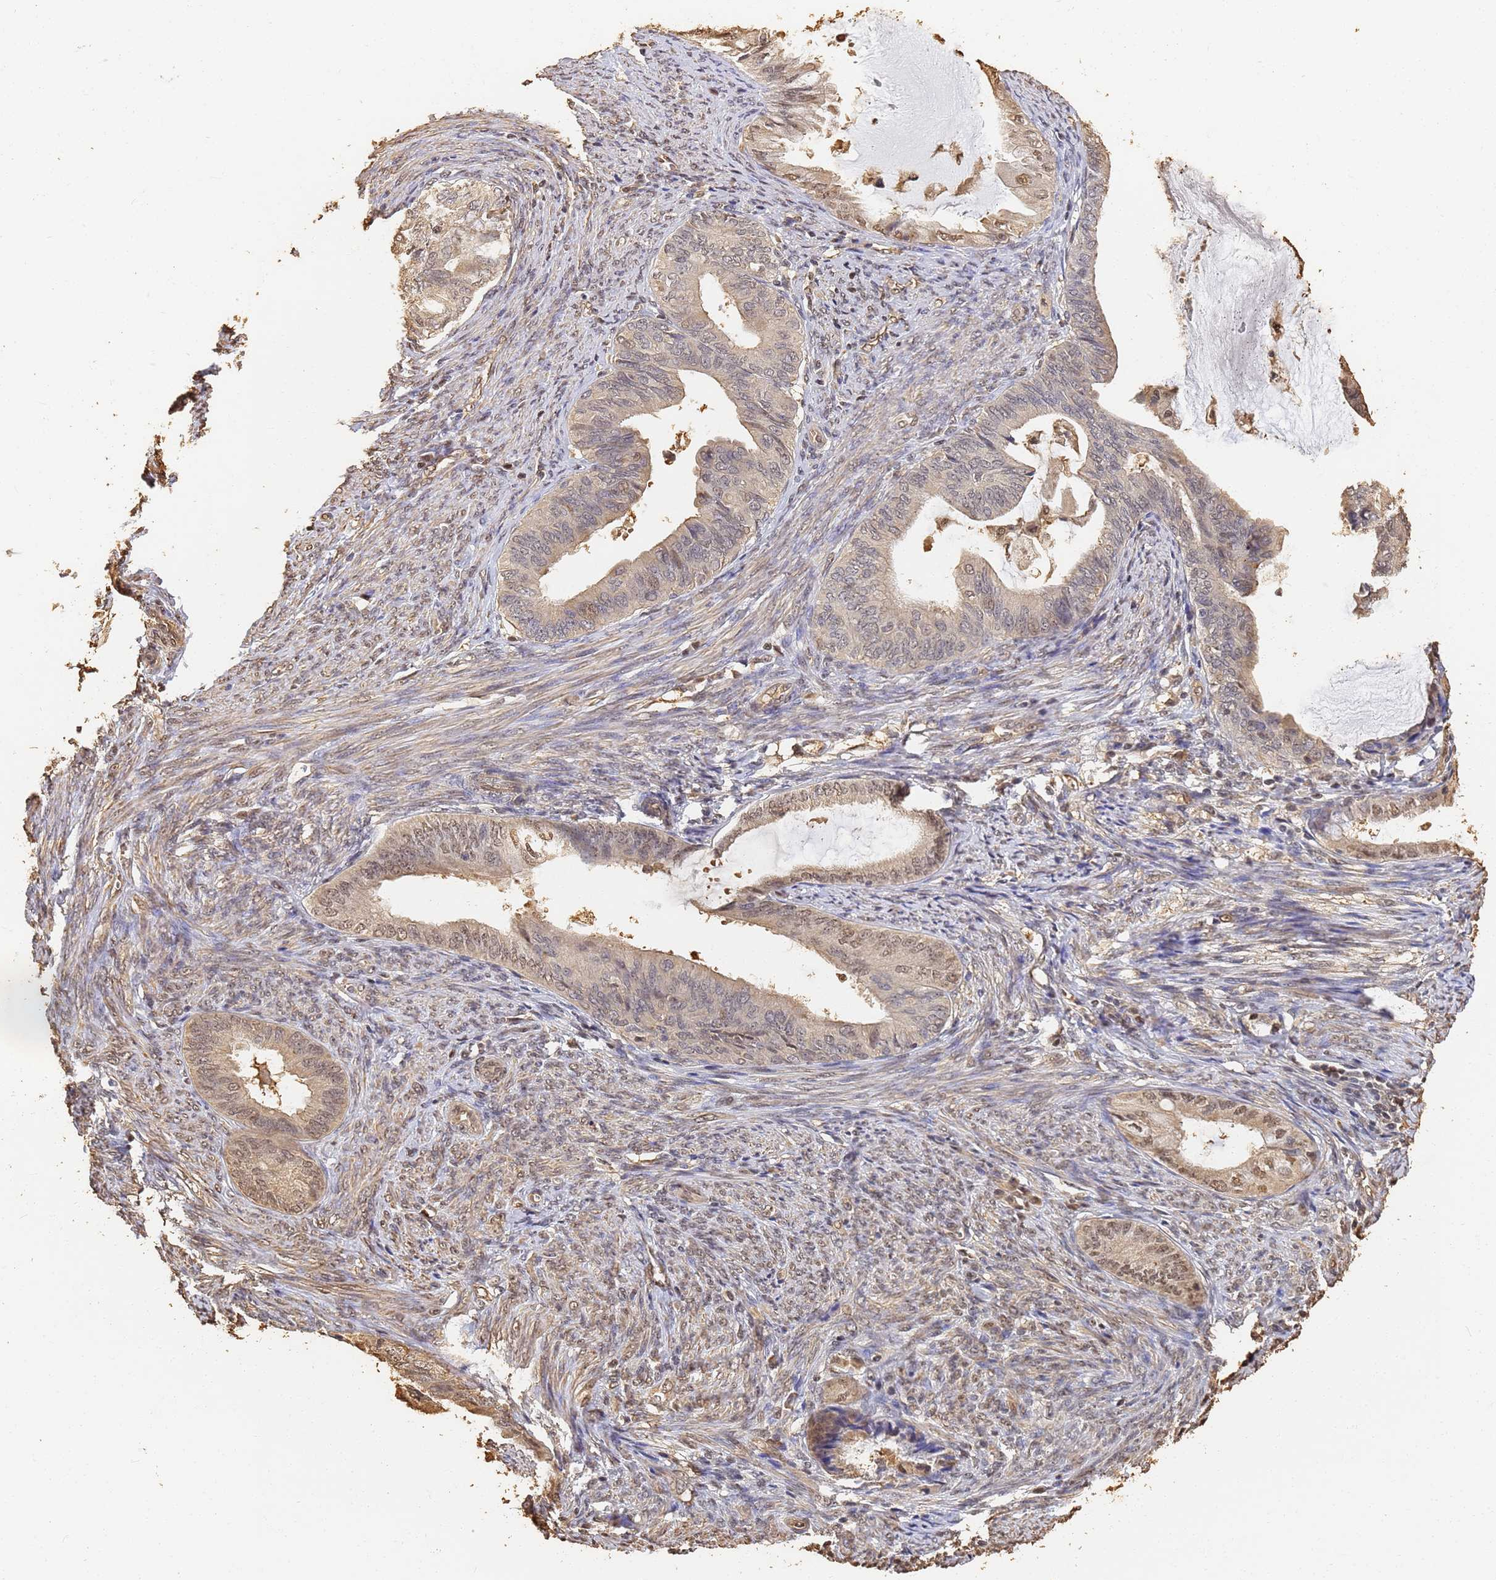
{"staining": {"intensity": "moderate", "quantity": "<25%", "location": "nuclear"}, "tissue": "endometrial cancer", "cell_type": "Tumor cells", "image_type": "cancer", "snomed": [{"axis": "morphology", "description": "Adenocarcinoma, NOS"}, {"axis": "topography", "description": "Endometrium"}], "caption": "Immunohistochemistry (IHC) (DAB (3,3'-diaminobenzidine)) staining of endometrial adenocarcinoma reveals moderate nuclear protein expression in about <25% of tumor cells.", "gene": "JAK2", "patient": {"sex": "female", "age": 86}}